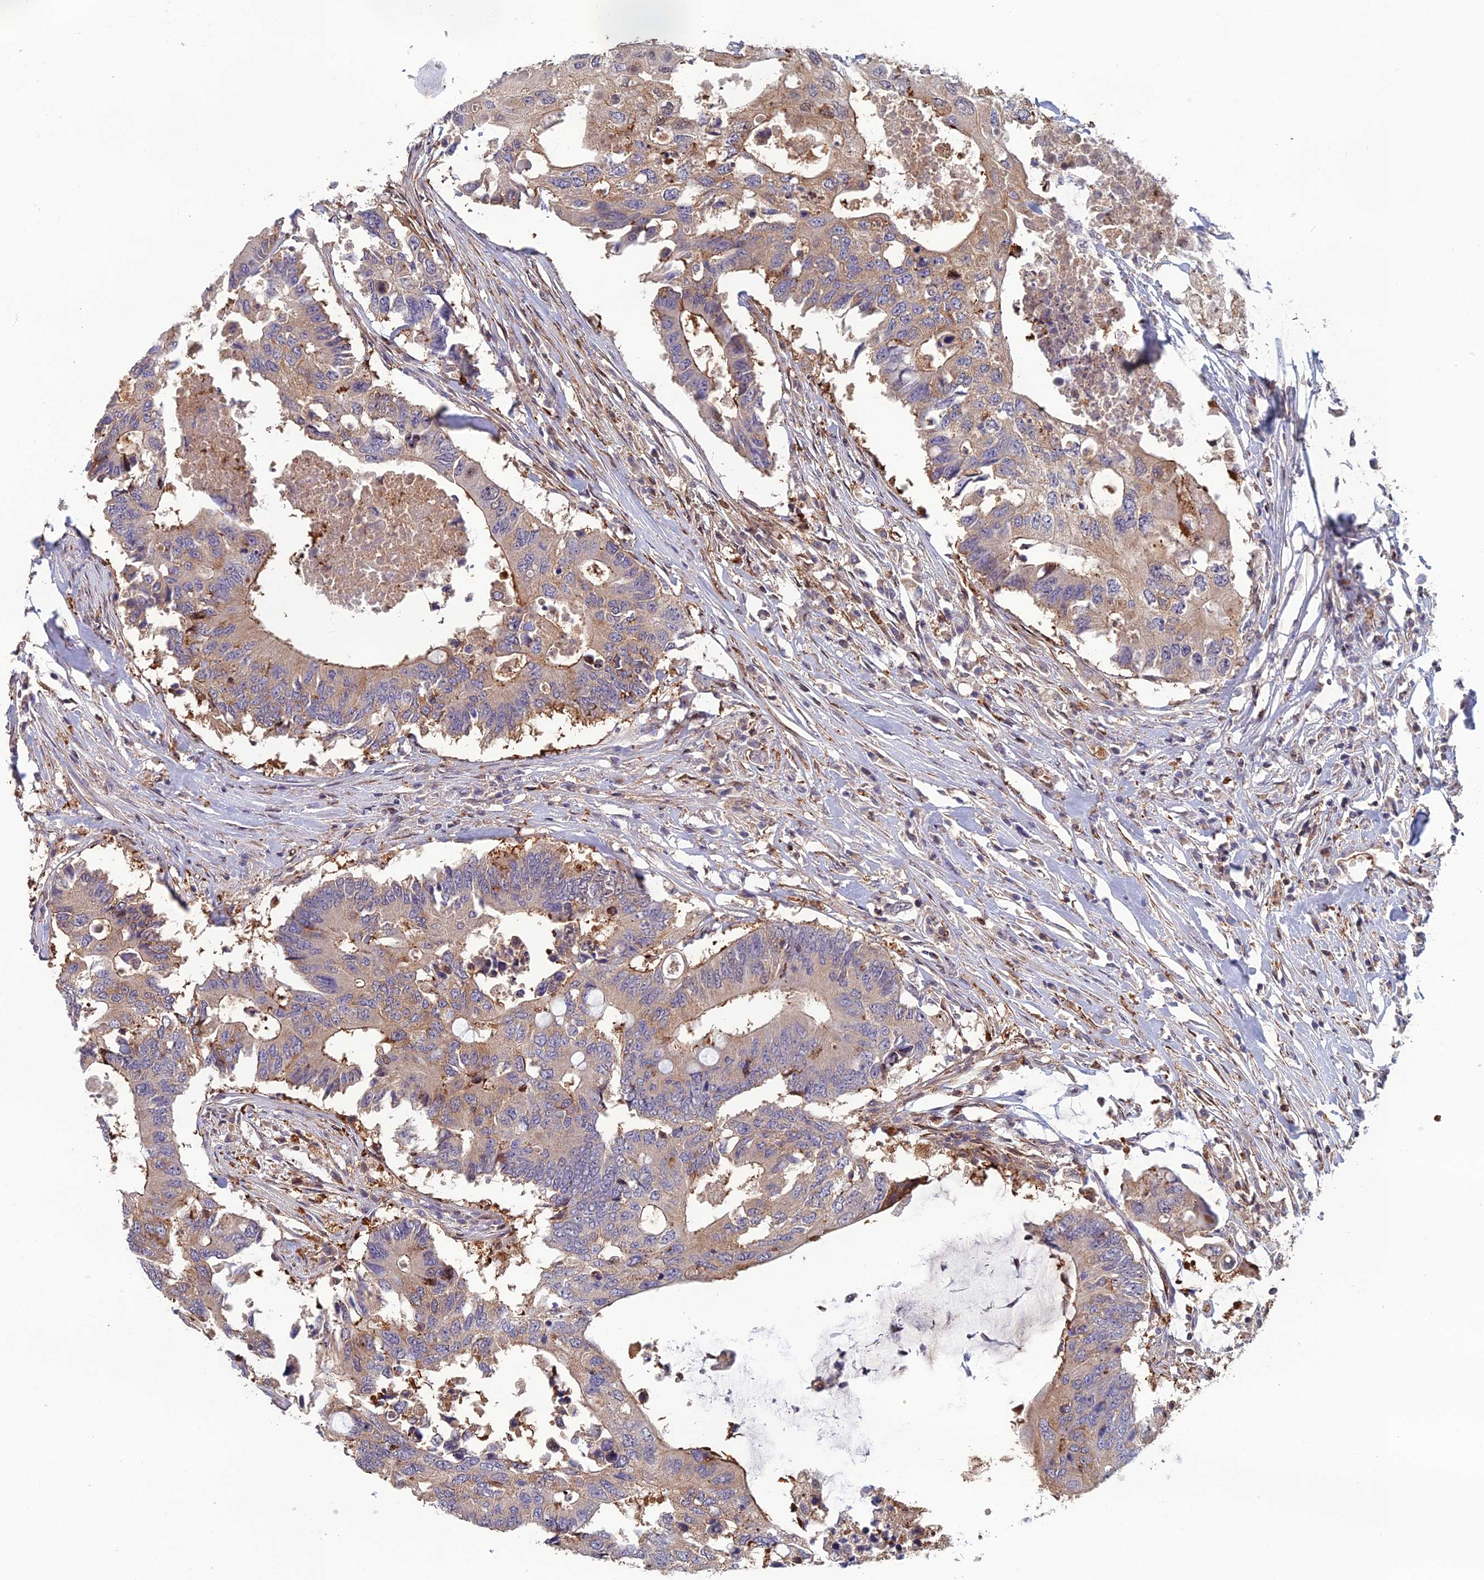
{"staining": {"intensity": "weak", "quantity": ">75%", "location": "cytoplasmic/membranous"}, "tissue": "colorectal cancer", "cell_type": "Tumor cells", "image_type": "cancer", "snomed": [{"axis": "morphology", "description": "Adenocarcinoma, NOS"}, {"axis": "topography", "description": "Colon"}], "caption": "About >75% of tumor cells in human colorectal adenocarcinoma exhibit weak cytoplasmic/membranous protein staining as visualized by brown immunohistochemical staining.", "gene": "C15orf62", "patient": {"sex": "male", "age": 71}}